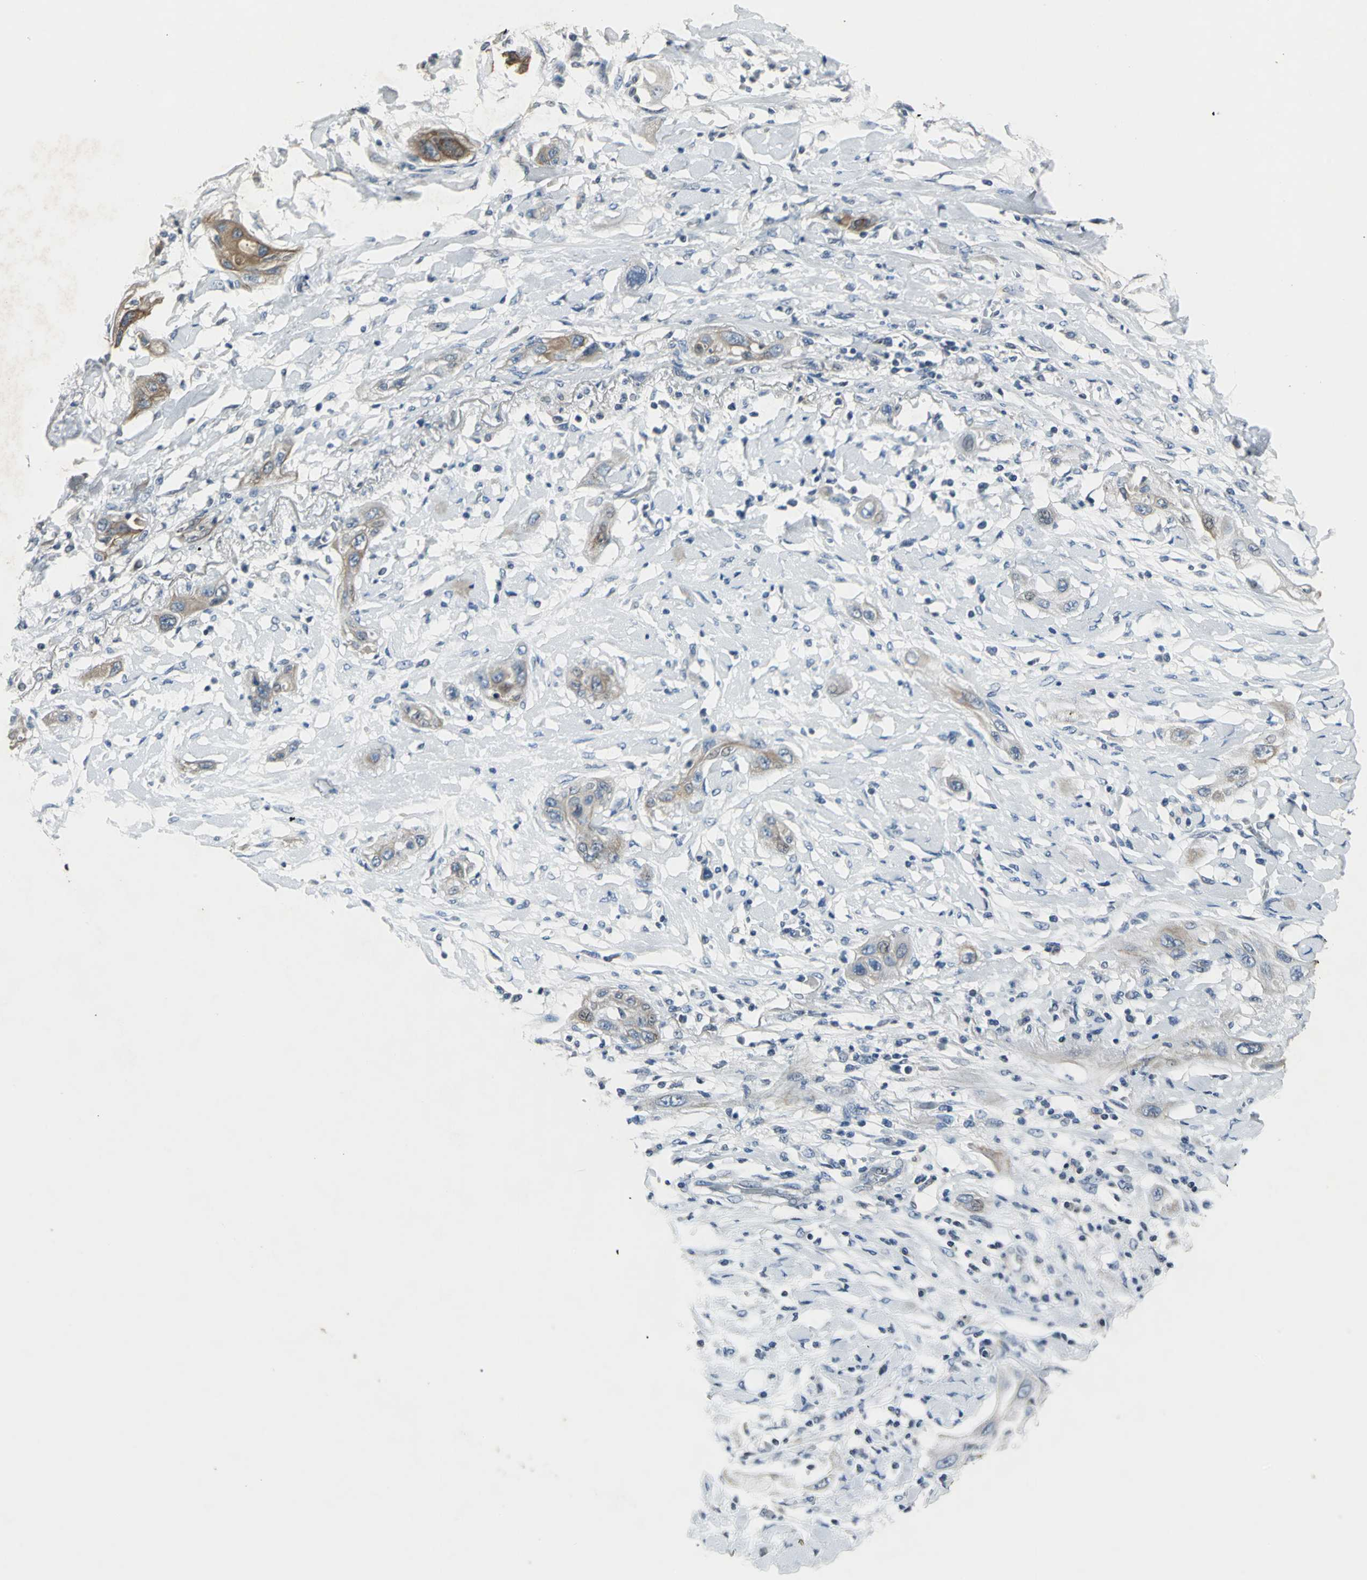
{"staining": {"intensity": "moderate", "quantity": "<25%", "location": "cytoplasmic/membranous"}, "tissue": "lung cancer", "cell_type": "Tumor cells", "image_type": "cancer", "snomed": [{"axis": "morphology", "description": "Squamous cell carcinoma, NOS"}, {"axis": "topography", "description": "Lung"}], "caption": "Lung cancer (squamous cell carcinoma) stained with a protein marker demonstrates moderate staining in tumor cells.", "gene": "JADE3", "patient": {"sex": "female", "age": 47}}